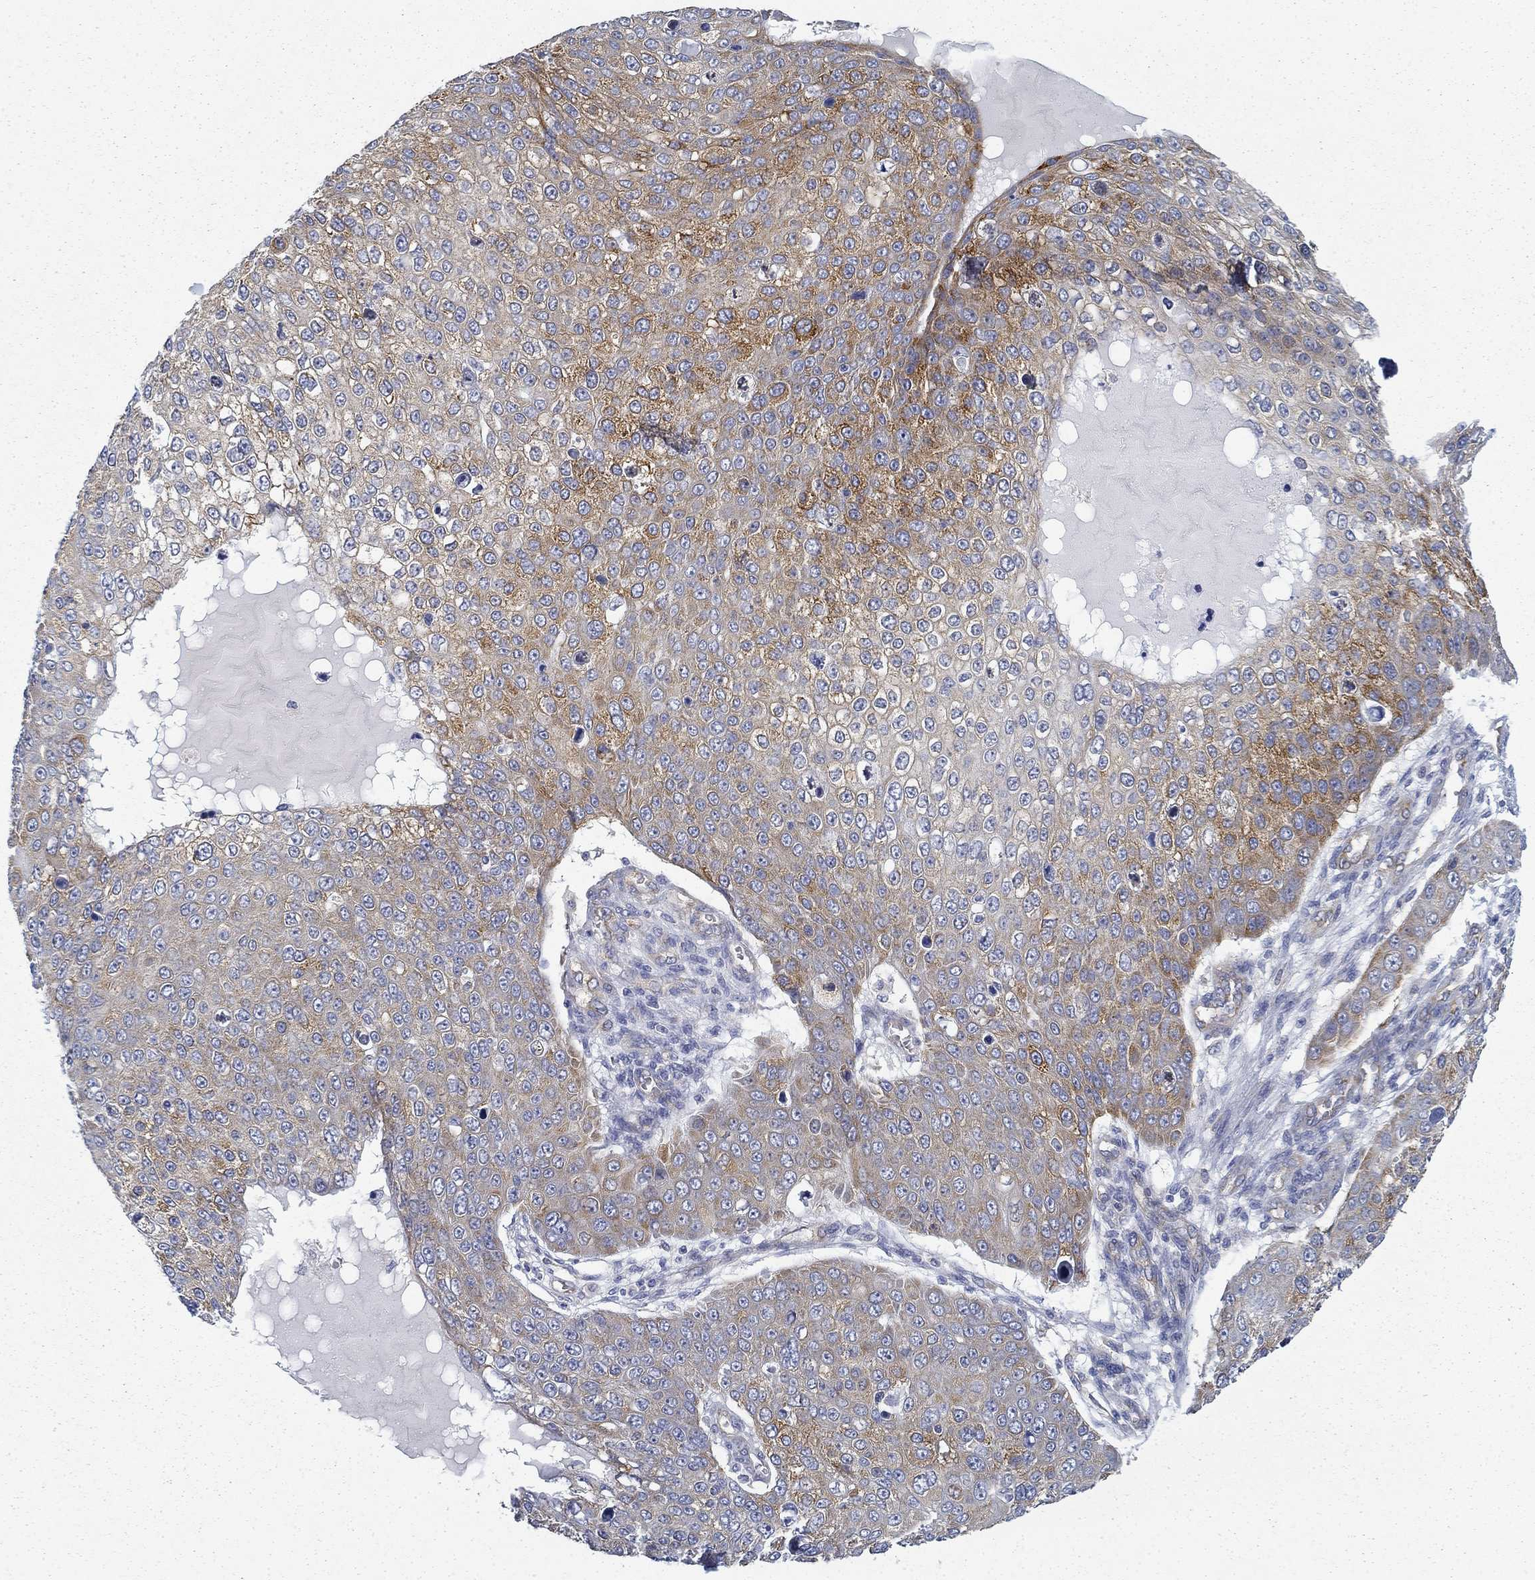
{"staining": {"intensity": "strong", "quantity": "<25%", "location": "cytoplasmic/membranous"}, "tissue": "skin cancer", "cell_type": "Tumor cells", "image_type": "cancer", "snomed": [{"axis": "morphology", "description": "Squamous cell carcinoma, NOS"}, {"axis": "topography", "description": "Skin"}], "caption": "The micrograph reveals staining of skin cancer, revealing strong cytoplasmic/membranous protein positivity (brown color) within tumor cells.", "gene": "FXR1", "patient": {"sex": "male", "age": 71}}